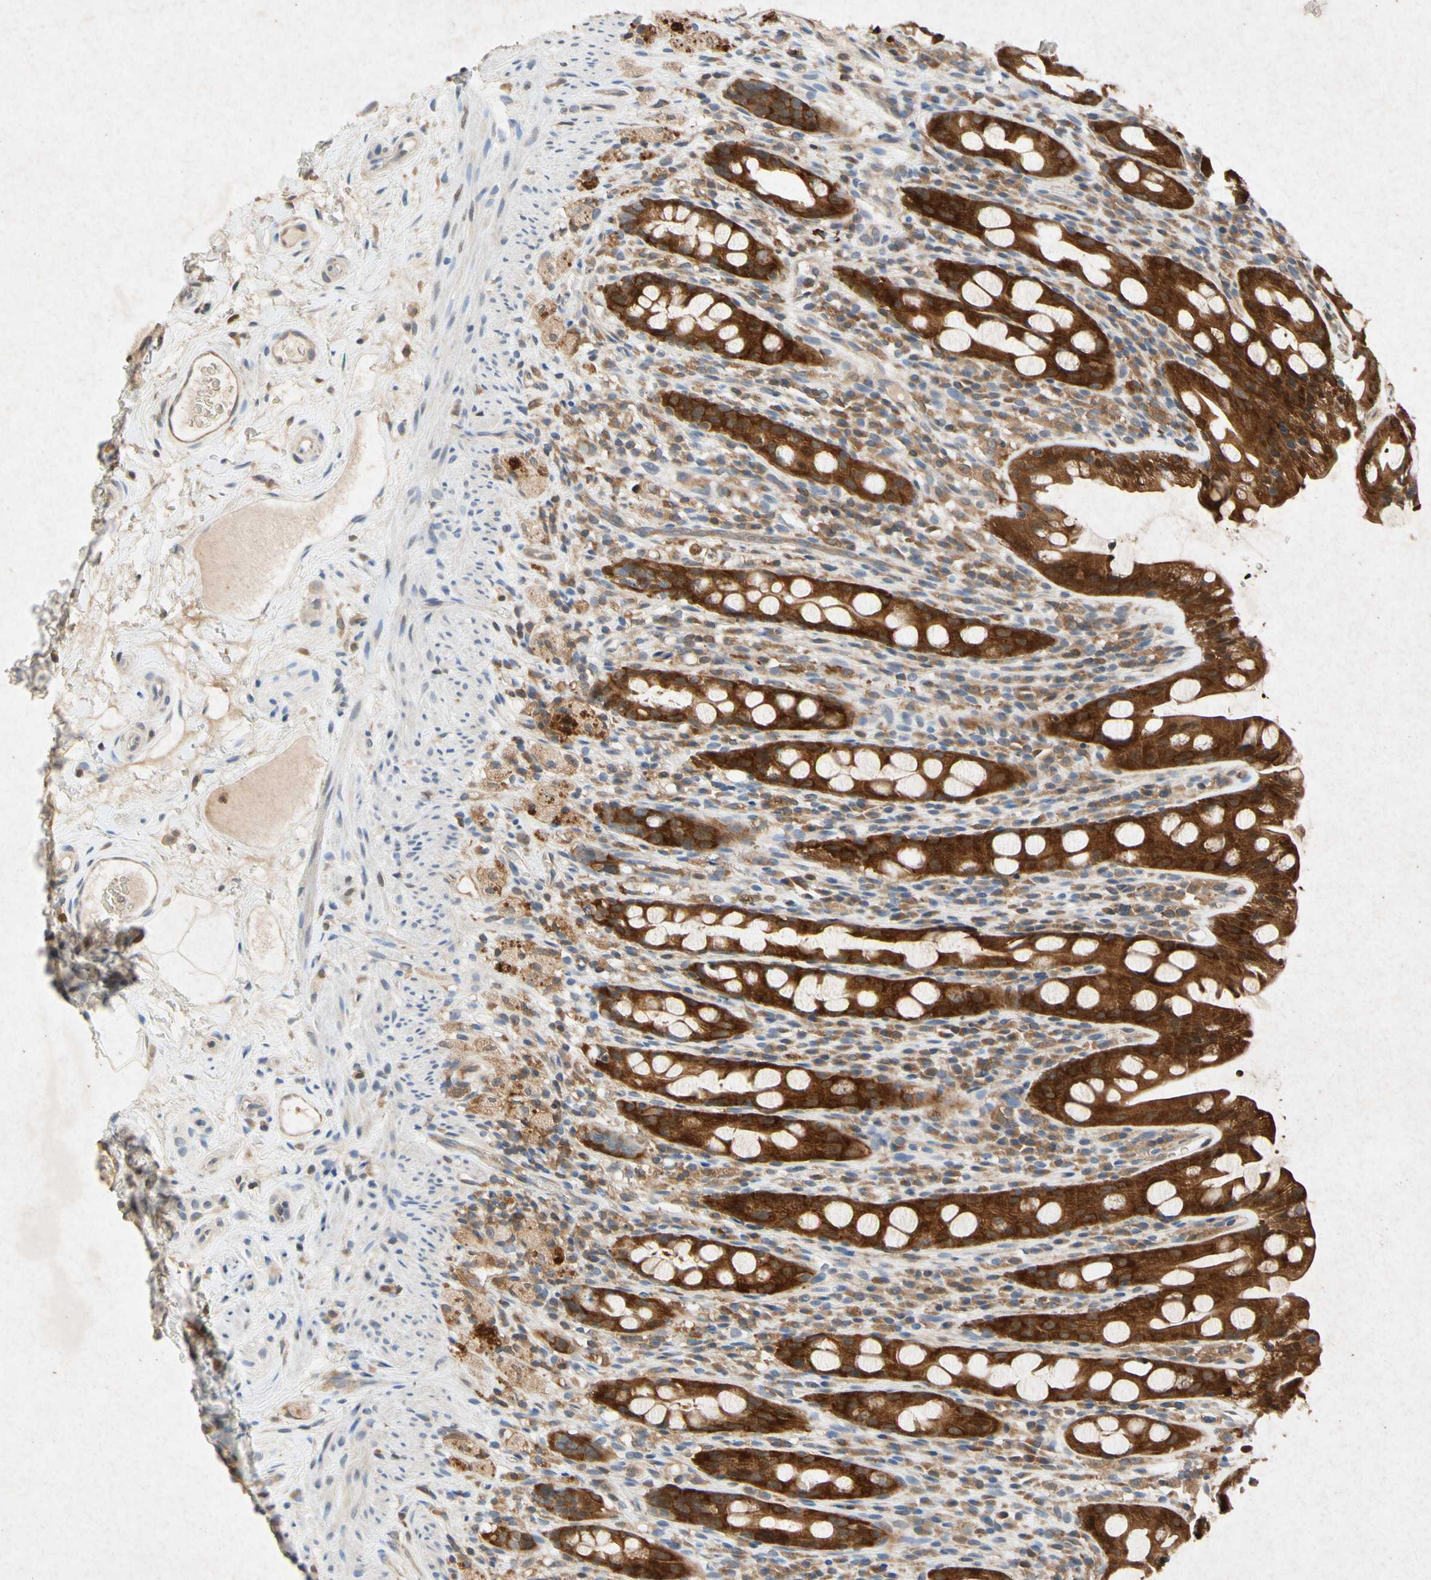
{"staining": {"intensity": "strong", "quantity": ">75%", "location": "cytoplasmic/membranous"}, "tissue": "rectum", "cell_type": "Glandular cells", "image_type": "normal", "snomed": [{"axis": "morphology", "description": "Normal tissue, NOS"}, {"axis": "topography", "description": "Rectum"}], "caption": "The photomicrograph demonstrates a brown stain indicating the presence of a protein in the cytoplasmic/membranous of glandular cells in rectum. (DAB IHC with brightfield microscopy, high magnification).", "gene": "RPS6KA1", "patient": {"sex": "male", "age": 44}}